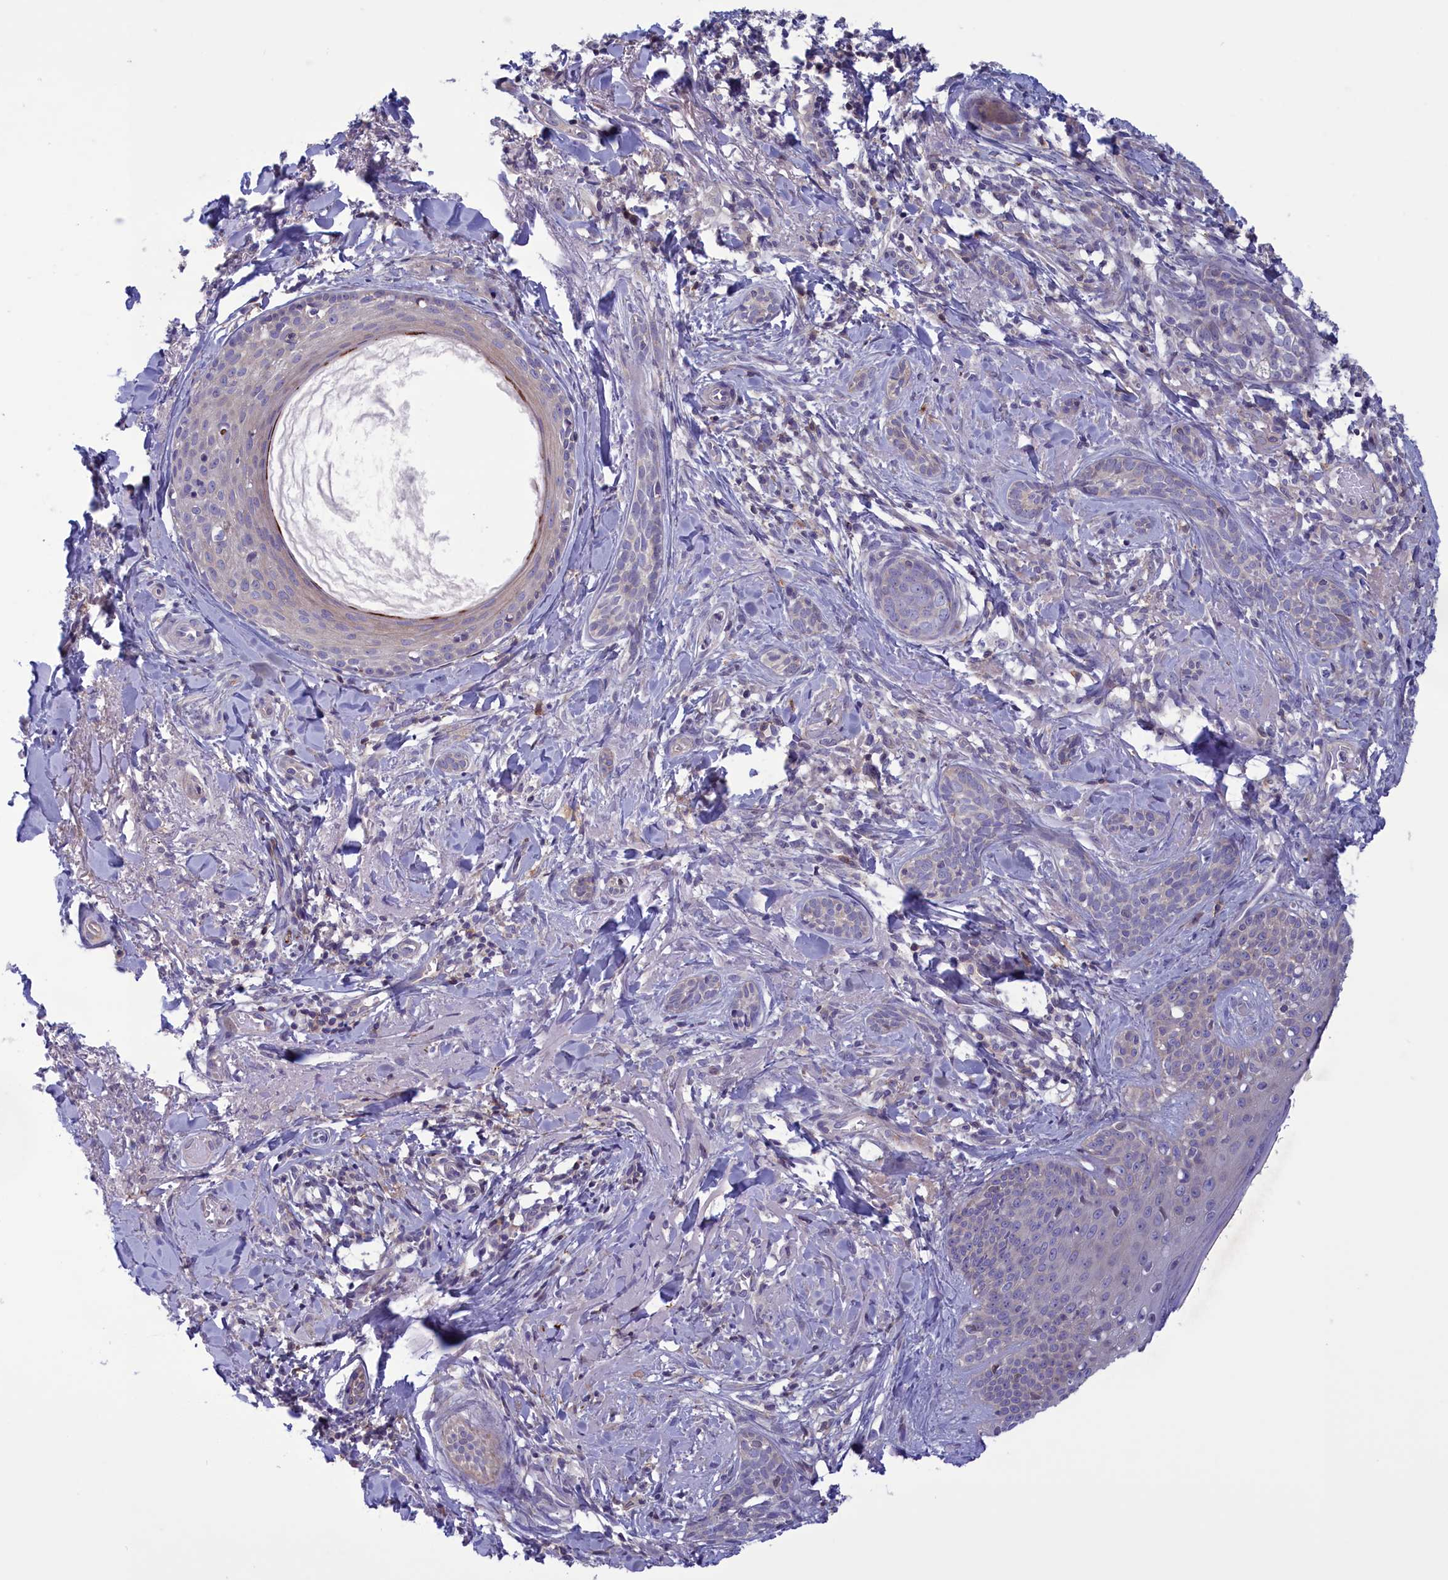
{"staining": {"intensity": "negative", "quantity": "none", "location": "none"}, "tissue": "skin cancer", "cell_type": "Tumor cells", "image_type": "cancer", "snomed": [{"axis": "morphology", "description": "Basal cell carcinoma"}, {"axis": "topography", "description": "Skin"}], "caption": "Skin cancer was stained to show a protein in brown. There is no significant expression in tumor cells. Brightfield microscopy of immunohistochemistry (IHC) stained with DAB (3,3'-diaminobenzidine) (brown) and hematoxylin (blue), captured at high magnification.", "gene": "CORO2A", "patient": {"sex": "female", "age": 76}}